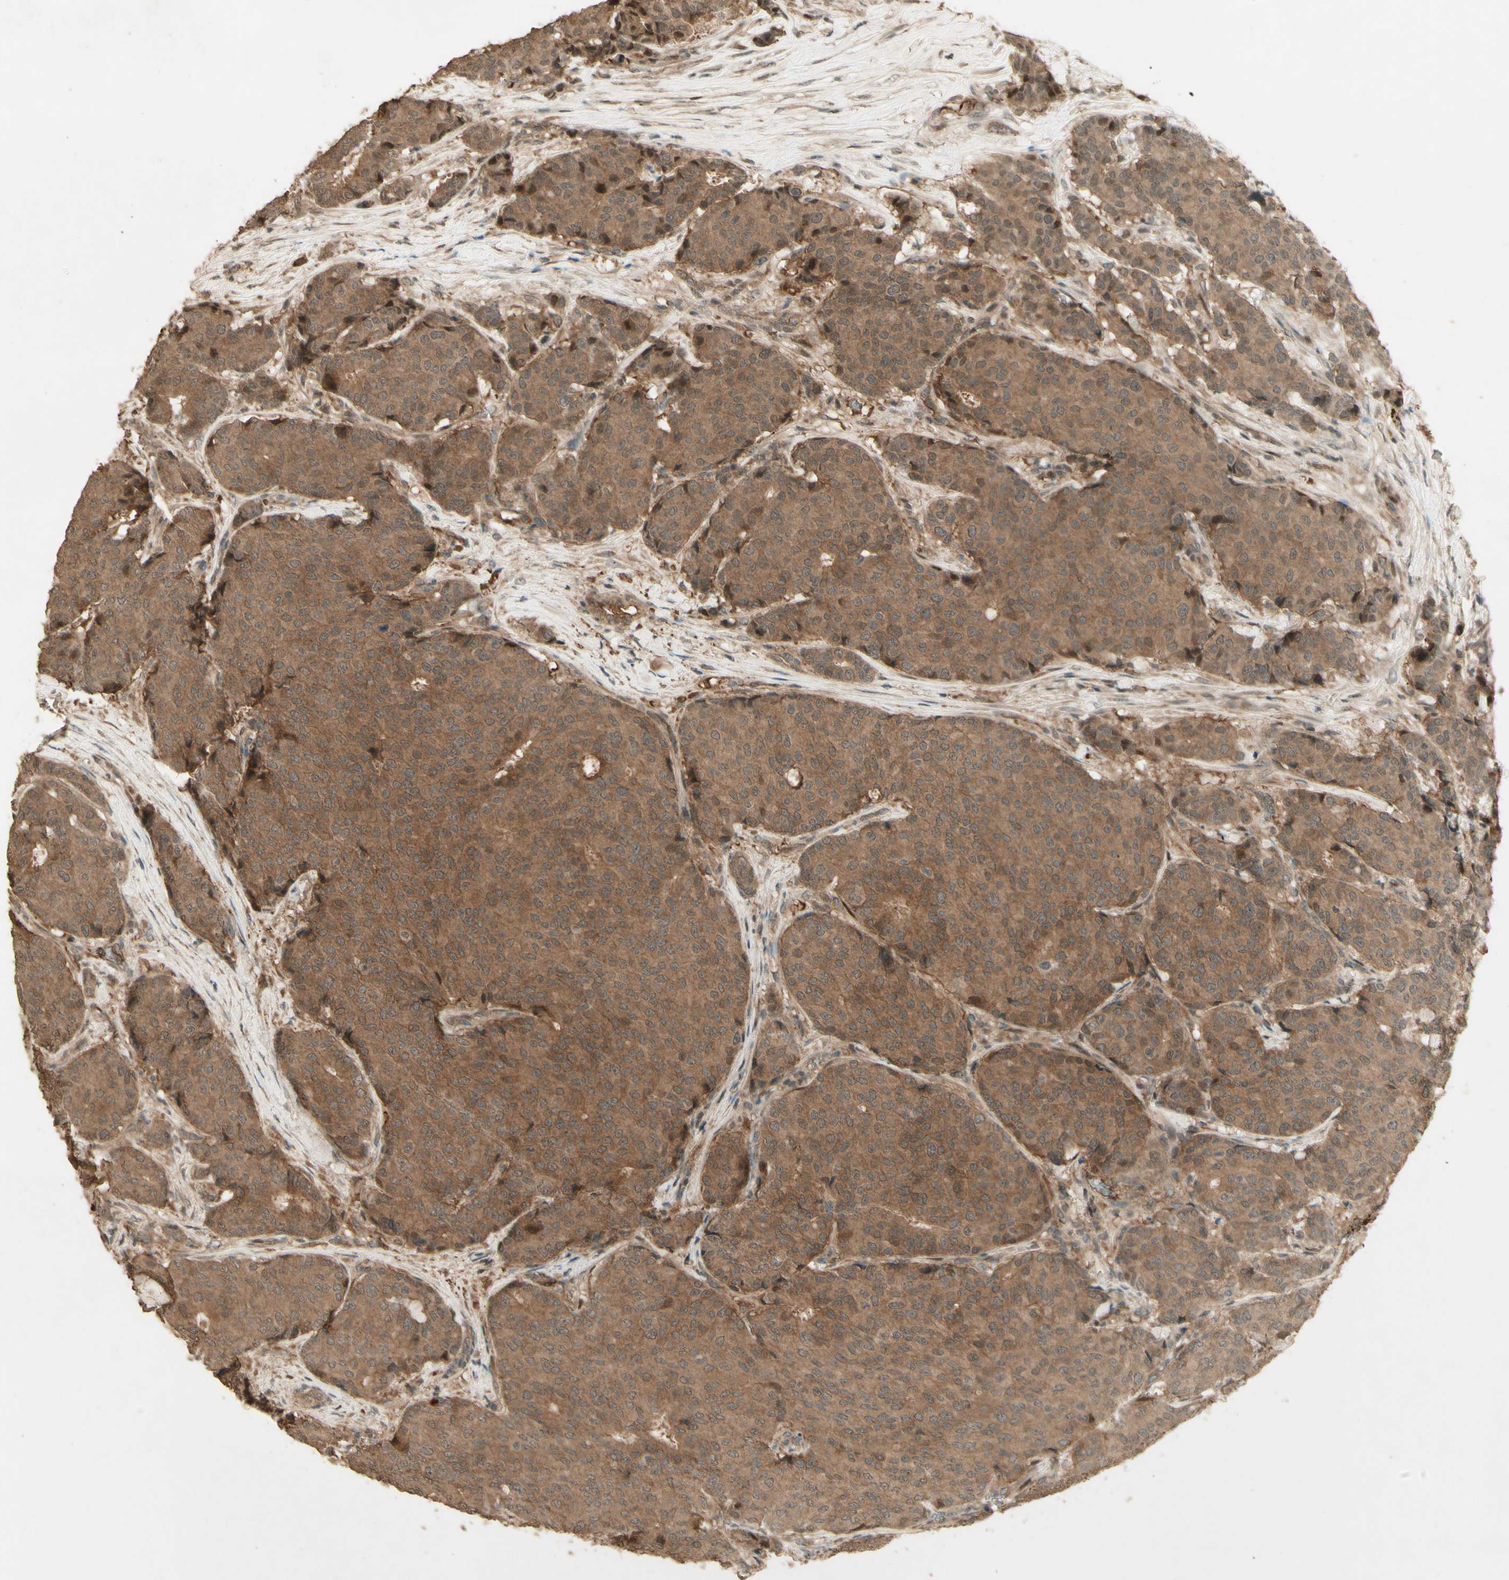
{"staining": {"intensity": "moderate", "quantity": ">75%", "location": "cytoplasmic/membranous"}, "tissue": "breast cancer", "cell_type": "Tumor cells", "image_type": "cancer", "snomed": [{"axis": "morphology", "description": "Duct carcinoma"}, {"axis": "topography", "description": "Breast"}], "caption": "Immunohistochemistry (IHC) of human breast infiltrating ductal carcinoma shows medium levels of moderate cytoplasmic/membranous positivity in about >75% of tumor cells.", "gene": "SMAD9", "patient": {"sex": "female", "age": 75}}